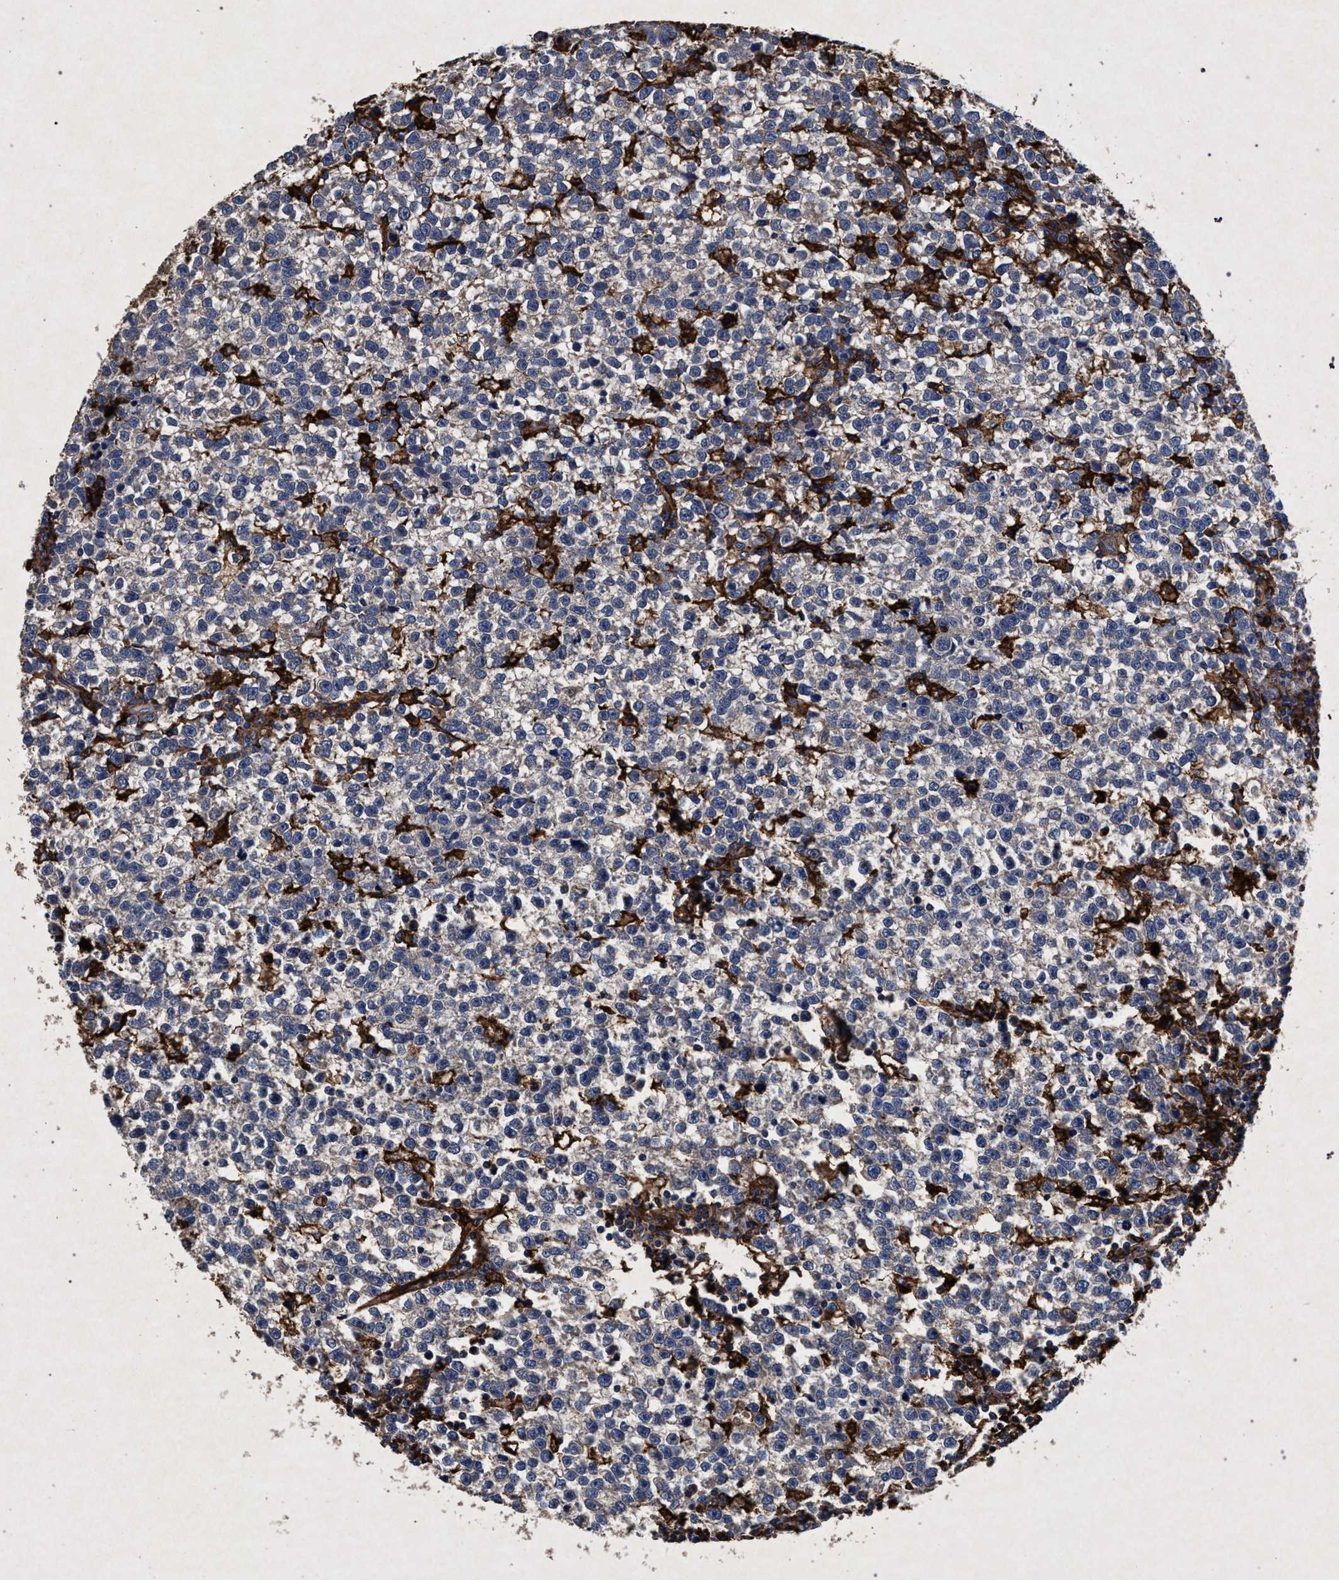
{"staining": {"intensity": "negative", "quantity": "none", "location": "none"}, "tissue": "testis cancer", "cell_type": "Tumor cells", "image_type": "cancer", "snomed": [{"axis": "morphology", "description": "Normal tissue, NOS"}, {"axis": "morphology", "description": "Seminoma, NOS"}, {"axis": "topography", "description": "Testis"}], "caption": "This is an immunohistochemistry image of testis cancer. There is no positivity in tumor cells.", "gene": "MARCKS", "patient": {"sex": "male", "age": 43}}